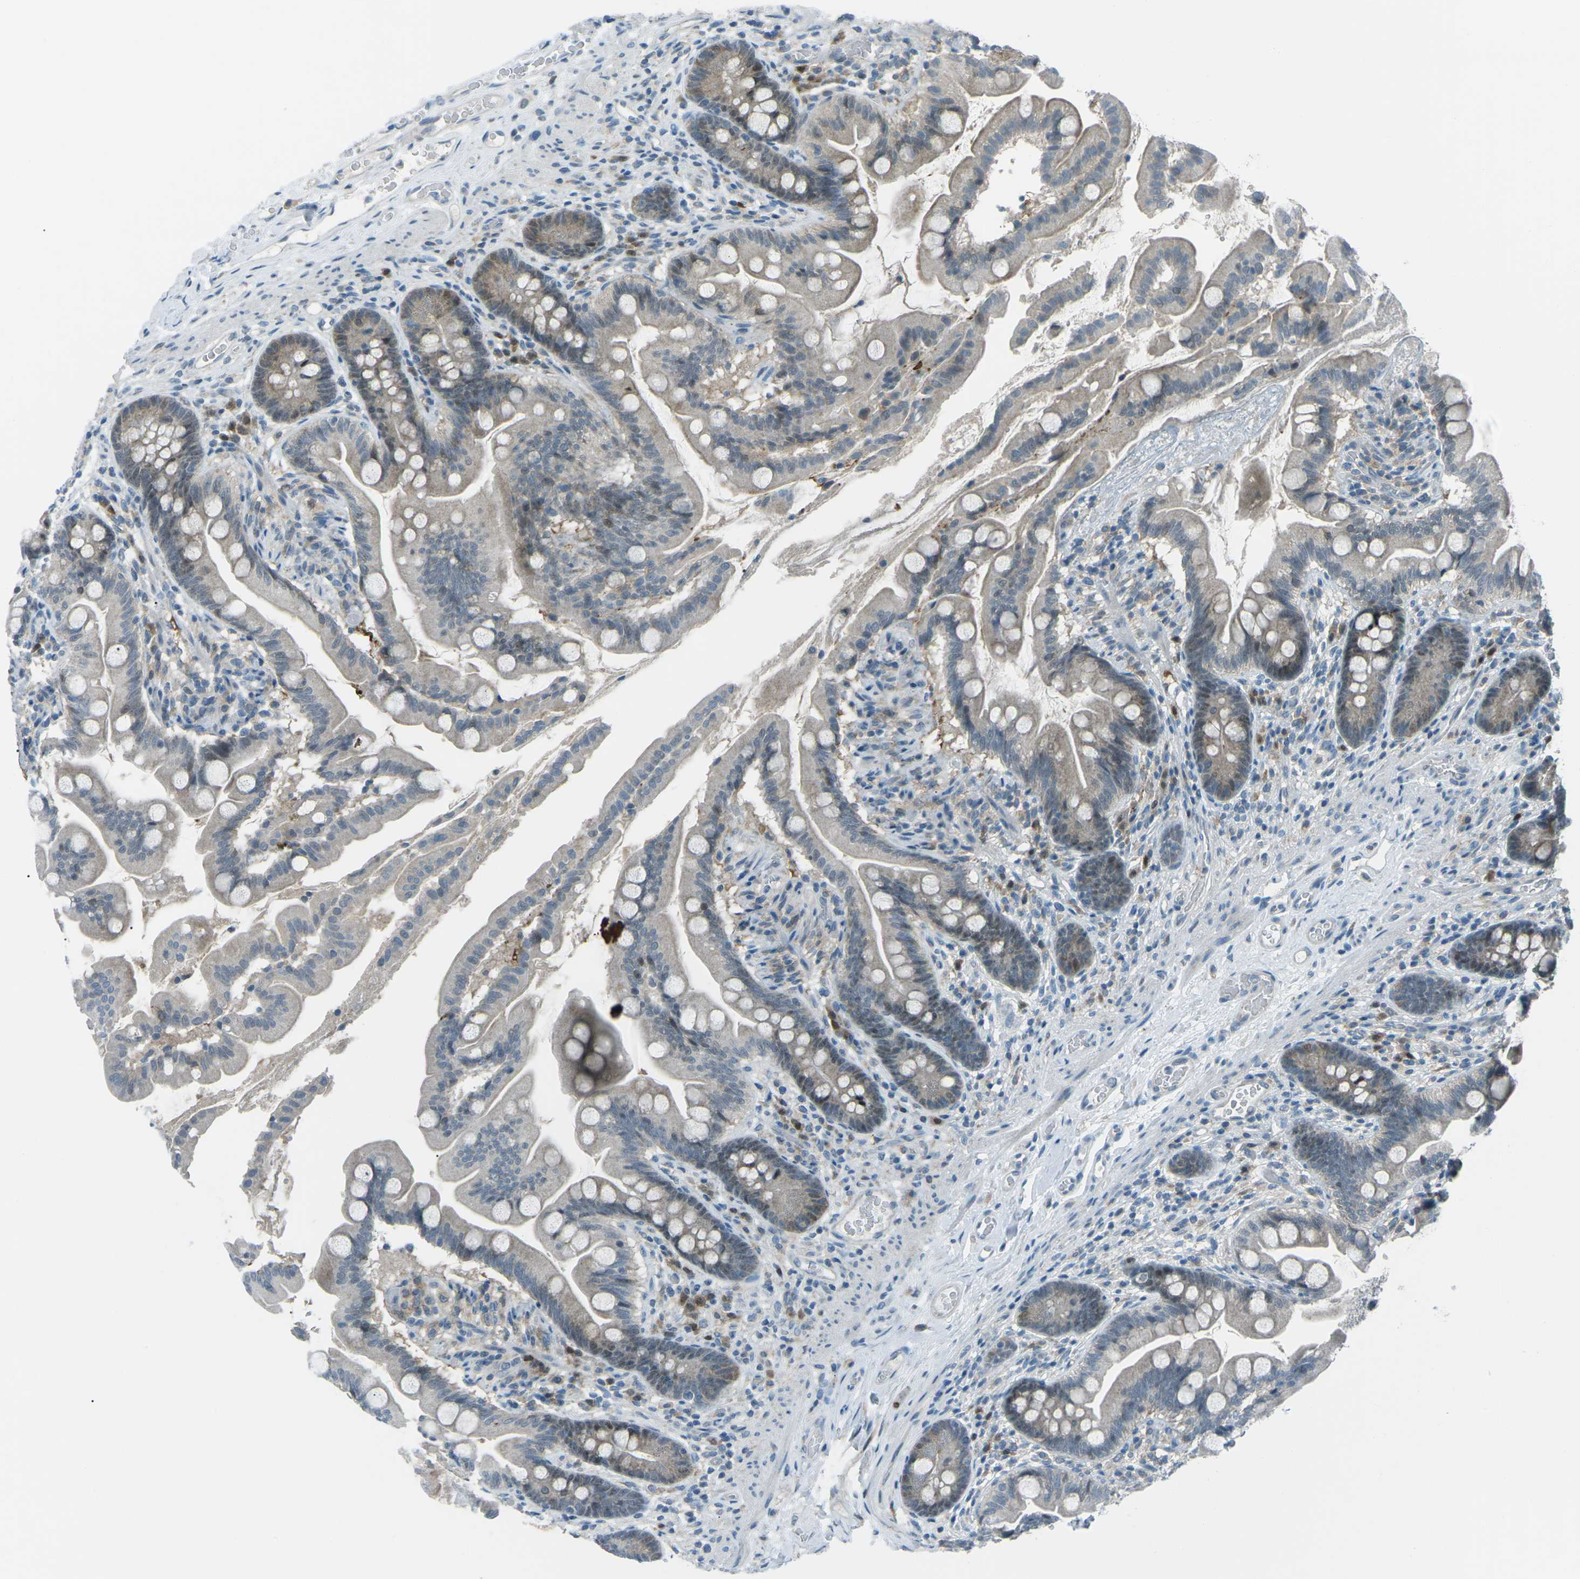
{"staining": {"intensity": "weak", "quantity": "25%-75%", "location": "cytoplasmic/membranous"}, "tissue": "small intestine", "cell_type": "Glandular cells", "image_type": "normal", "snomed": [{"axis": "morphology", "description": "Normal tissue, NOS"}, {"axis": "topography", "description": "Small intestine"}], "caption": "Benign small intestine displays weak cytoplasmic/membranous expression in approximately 25%-75% of glandular cells The staining was performed using DAB (3,3'-diaminobenzidine), with brown indicating positive protein expression. Nuclei are stained blue with hematoxylin..", "gene": "PRKCA", "patient": {"sex": "female", "age": 56}}